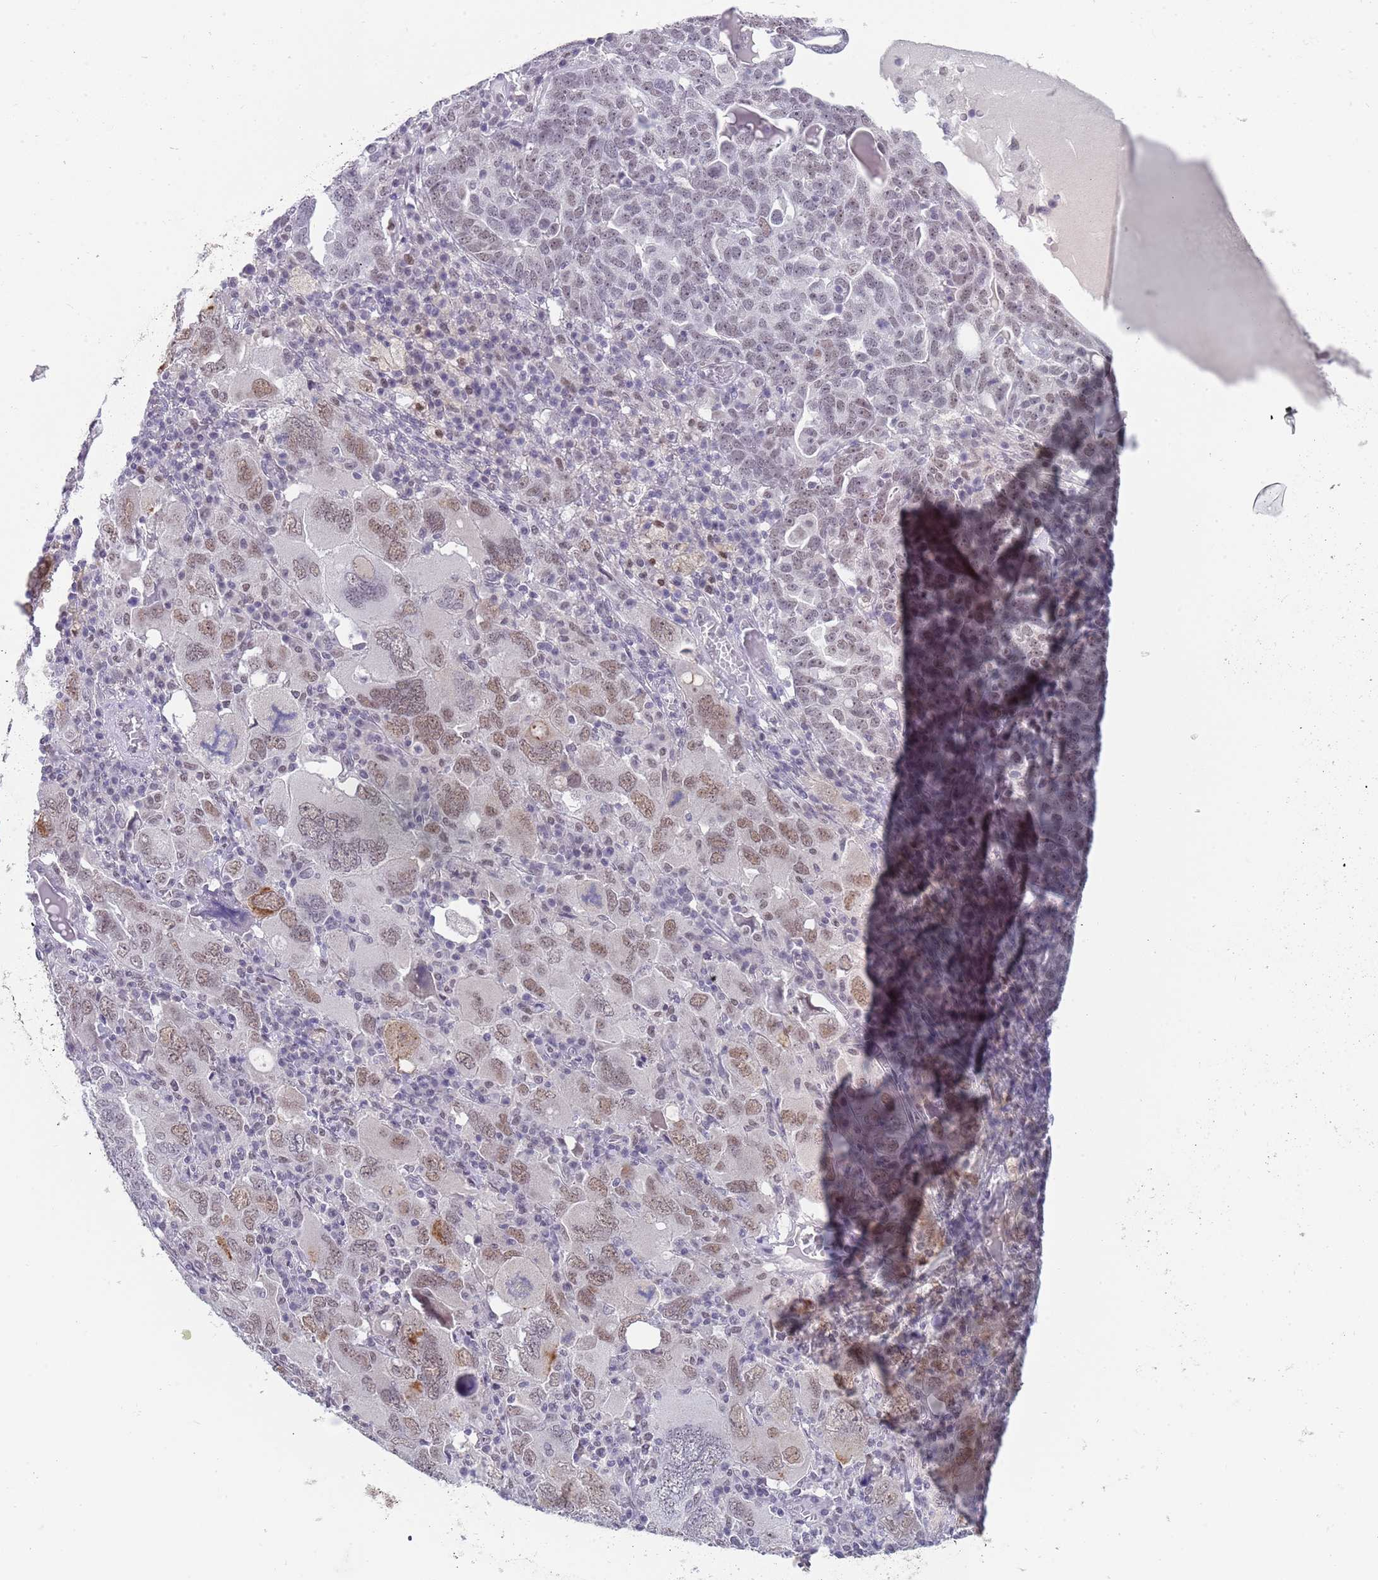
{"staining": {"intensity": "weak", "quantity": ">75%", "location": "nuclear"}, "tissue": "ovarian cancer", "cell_type": "Tumor cells", "image_type": "cancer", "snomed": [{"axis": "morphology", "description": "Carcinoma, endometroid"}, {"axis": "topography", "description": "Ovary"}], "caption": "Human ovarian cancer (endometroid carcinoma) stained with a brown dye exhibits weak nuclear positive expression in approximately >75% of tumor cells.", "gene": "SEPHS2", "patient": {"sex": "female", "age": 62}}